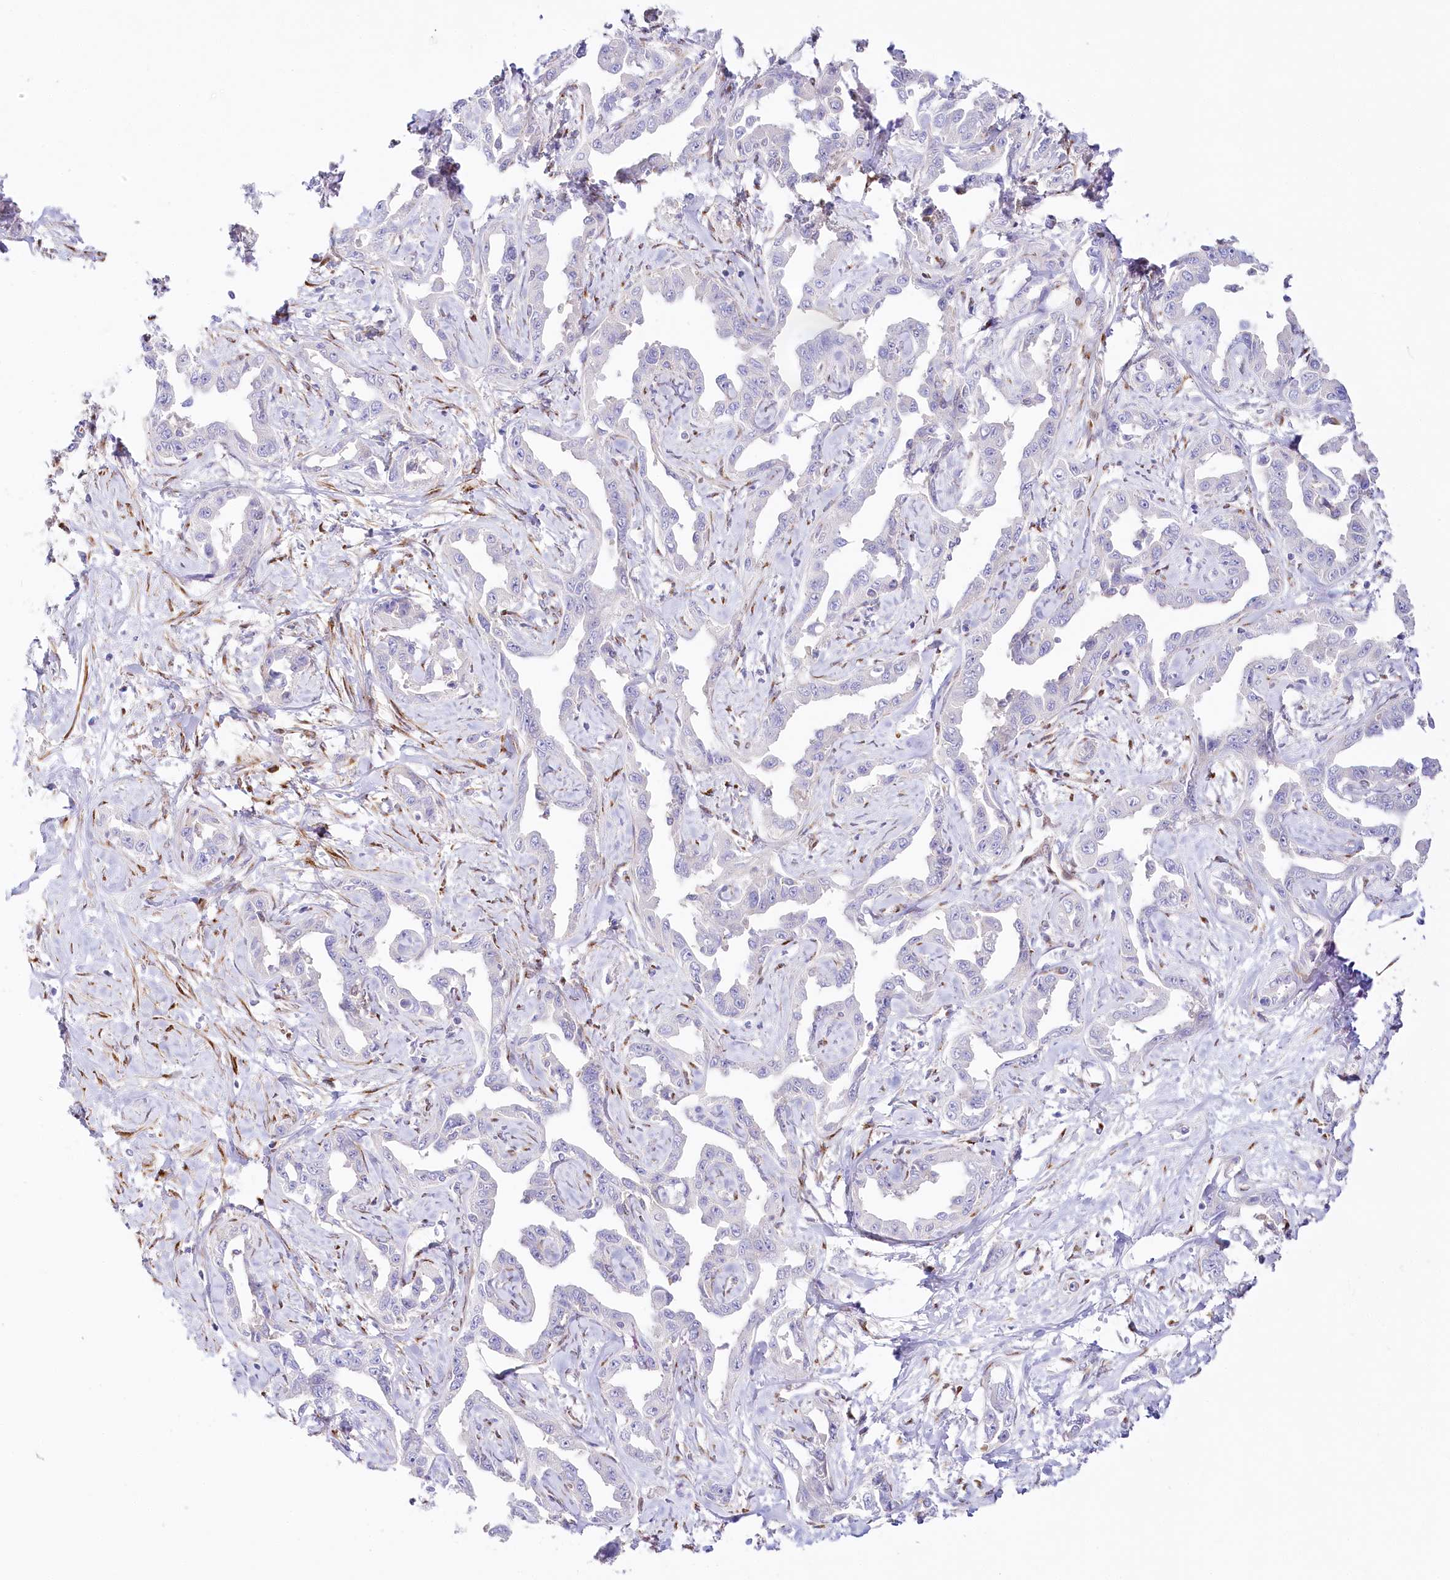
{"staining": {"intensity": "negative", "quantity": "none", "location": "none"}, "tissue": "liver cancer", "cell_type": "Tumor cells", "image_type": "cancer", "snomed": [{"axis": "morphology", "description": "Cholangiocarcinoma"}, {"axis": "topography", "description": "Liver"}], "caption": "The histopathology image shows no significant positivity in tumor cells of liver cancer (cholangiocarcinoma).", "gene": "ABRAXAS2", "patient": {"sex": "male", "age": 59}}